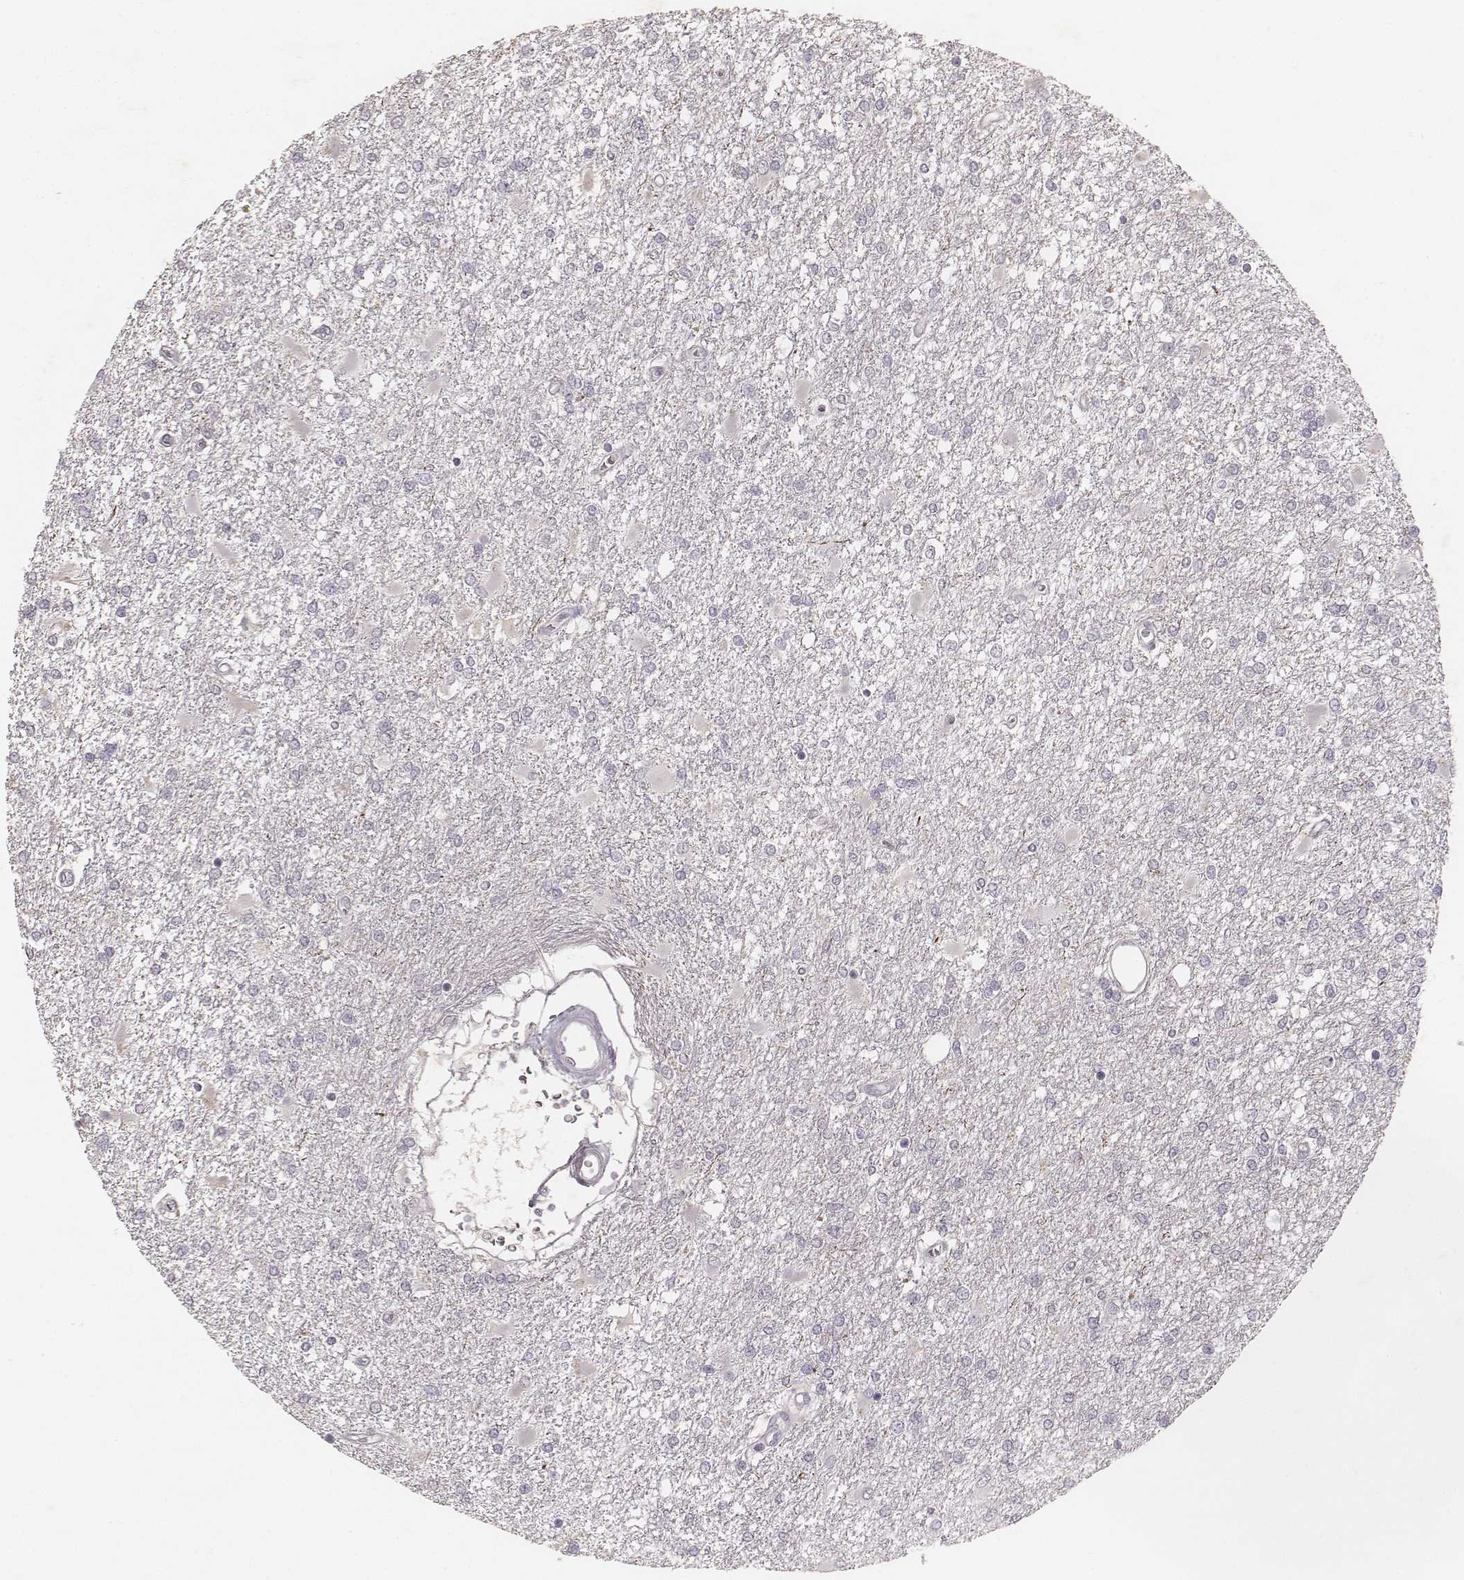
{"staining": {"intensity": "negative", "quantity": "none", "location": "none"}, "tissue": "glioma", "cell_type": "Tumor cells", "image_type": "cancer", "snomed": [{"axis": "morphology", "description": "Glioma, malignant, High grade"}, {"axis": "topography", "description": "Cerebral cortex"}], "caption": "This is an immunohistochemistry micrograph of human glioma. There is no positivity in tumor cells.", "gene": "MADCAM1", "patient": {"sex": "male", "age": 79}}